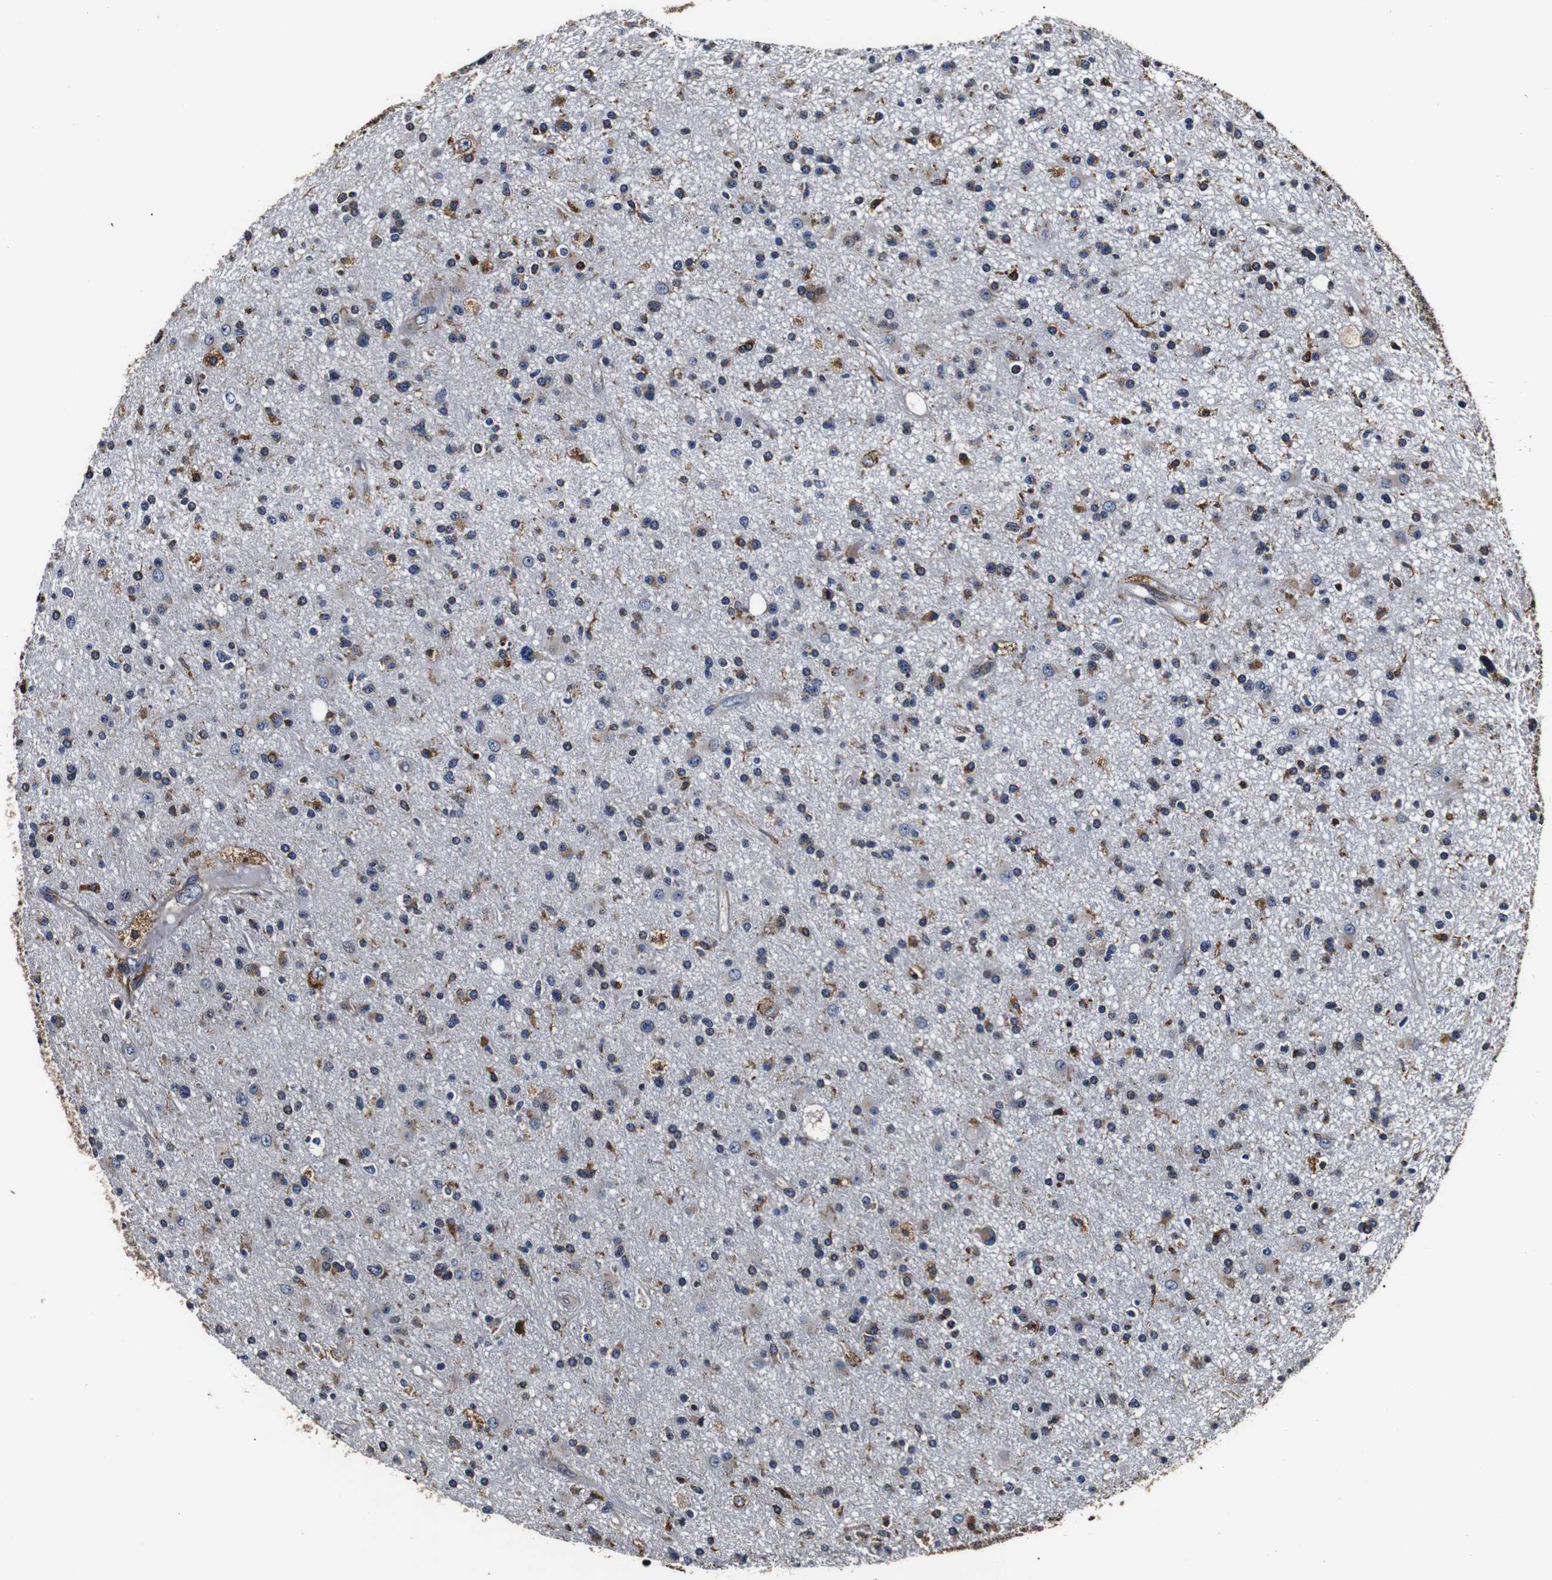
{"staining": {"intensity": "moderate", "quantity": "<25%", "location": "cytoplasmic/membranous"}, "tissue": "glioma", "cell_type": "Tumor cells", "image_type": "cancer", "snomed": [{"axis": "morphology", "description": "Glioma, malignant, High grade"}, {"axis": "topography", "description": "Brain"}], "caption": "High-magnification brightfield microscopy of malignant glioma (high-grade) stained with DAB (3,3'-diaminobenzidine) (brown) and counterstained with hematoxylin (blue). tumor cells exhibit moderate cytoplasmic/membranous positivity is seen in approximately<25% of cells.", "gene": "HHIP", "patient": {"sex": "male", "age": 33}}